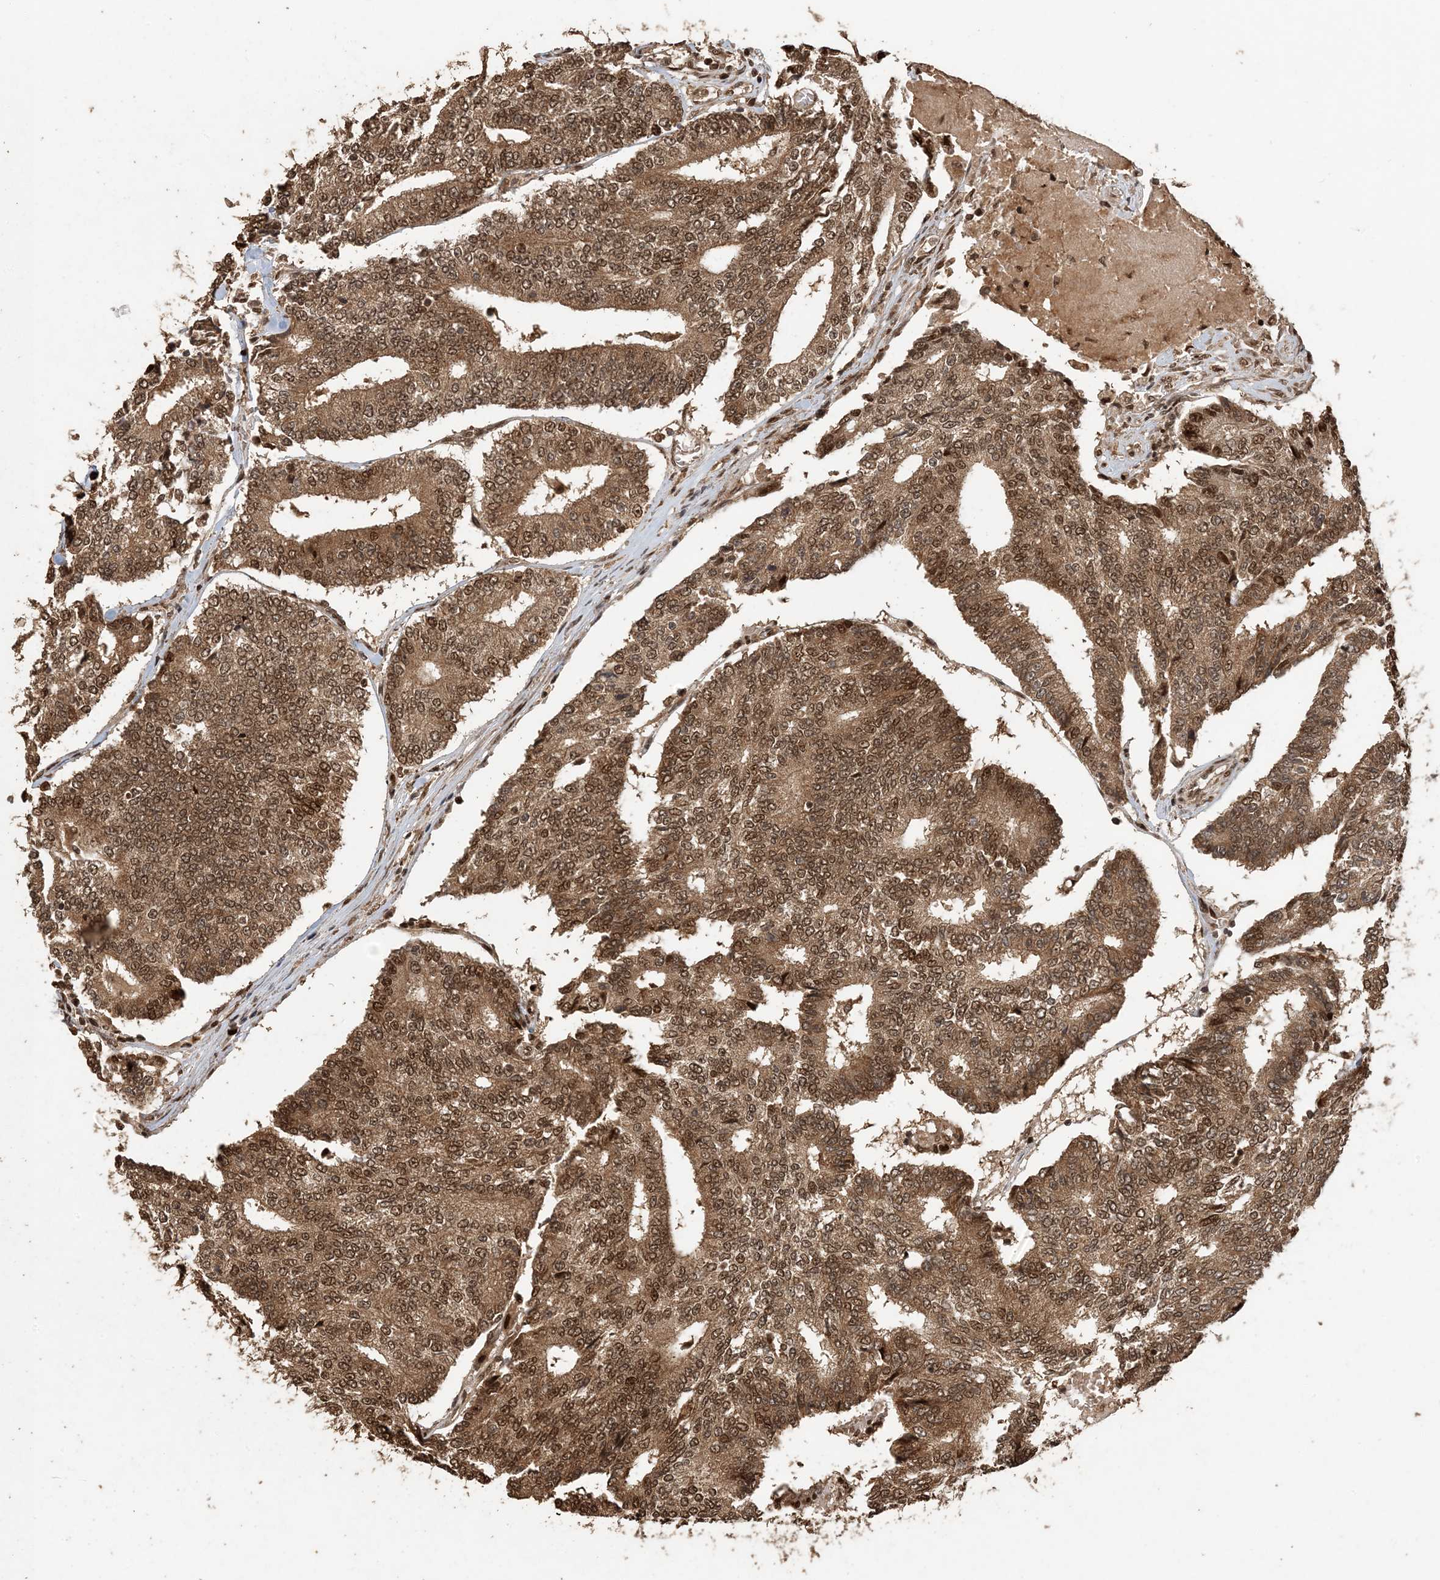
{"staining": {"intensity": "moderate", "quantity": ">75%", "location": "cytoplasmic/membranous,nuclear"}, "tissue": "prostate cancer", "cell_type": "Tumor cells", "image_type": "cancer", "snomed": [{"axis": "morphology", "description": "Normal tissue, NOS"}, {"axis": "morphology", "description": "Adenocarcinoma, High grade"}, {"axis": "topography", "description": "Prostate"}, {"axis": "topography", "description": "Seminal veicle"}], "caption": "IHC micrograph of prostate high-grade adenocarcinoma stained for a protein (brown), which reveals medium levels of moderate cytoplasmic/membranous and nuclear staining in about >75% of tumor cells.", "gene": "ATP13A2", "patient": {"sex": "male", "age": 55}}